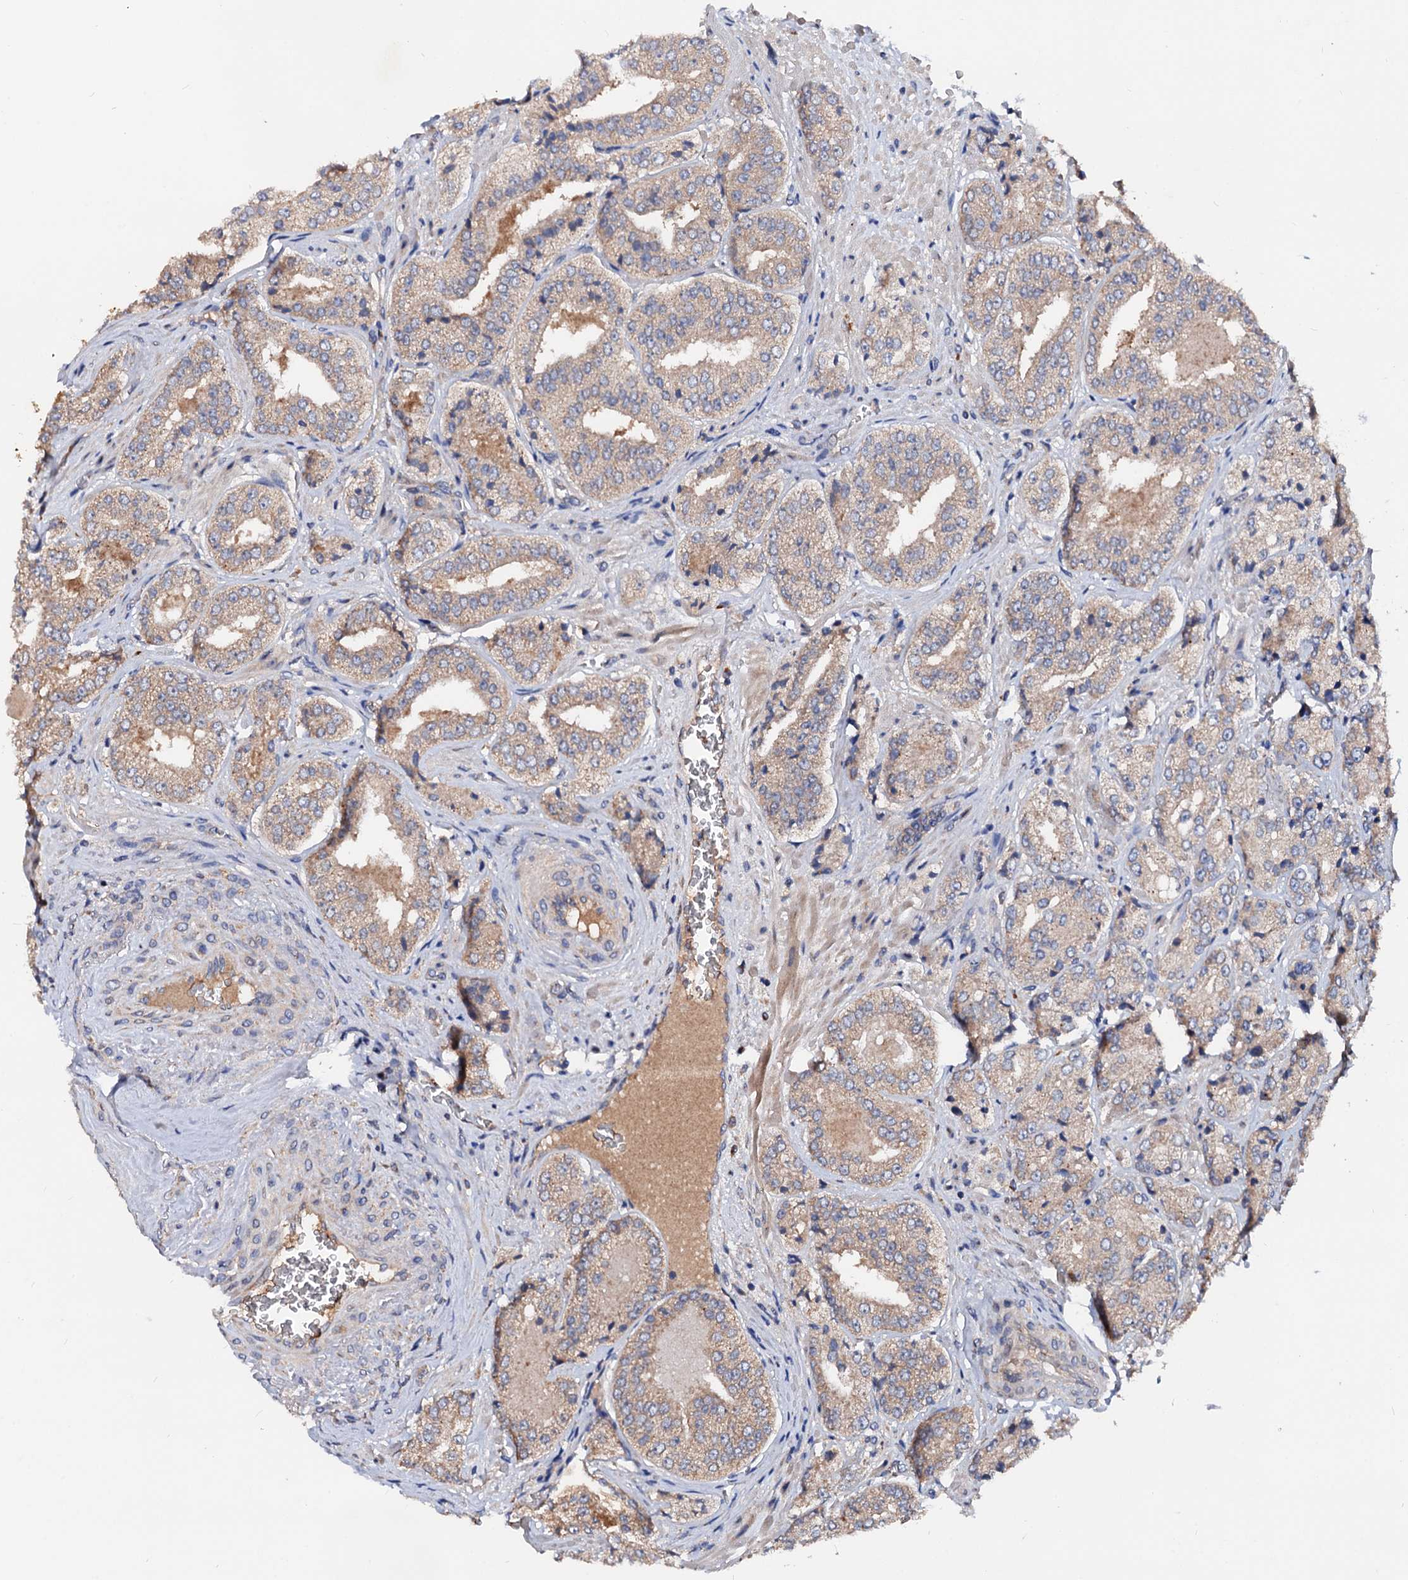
{"staining": {"intensity": "moderate", "quantity": ">75%", "location": "cytoplasmic/membranous"}, "tissue": "prostate cancer", "cell_type": "Tumor cells", "image_type": "cancer", "snomed": [{"axis": "morphology", "description": "Adenocarcinoma, High grade"}, {"axis": "topography", "description": "Prostate"}], "caption": "Protein analysis of prostate cancer (high-grade adenocarcinoma) tissue displays moderate cytoplasmic/membranous positivity in about >75% of tumor cells.", "gene": "EXTL1", "patient": {"sex": "male", "age": 71}}